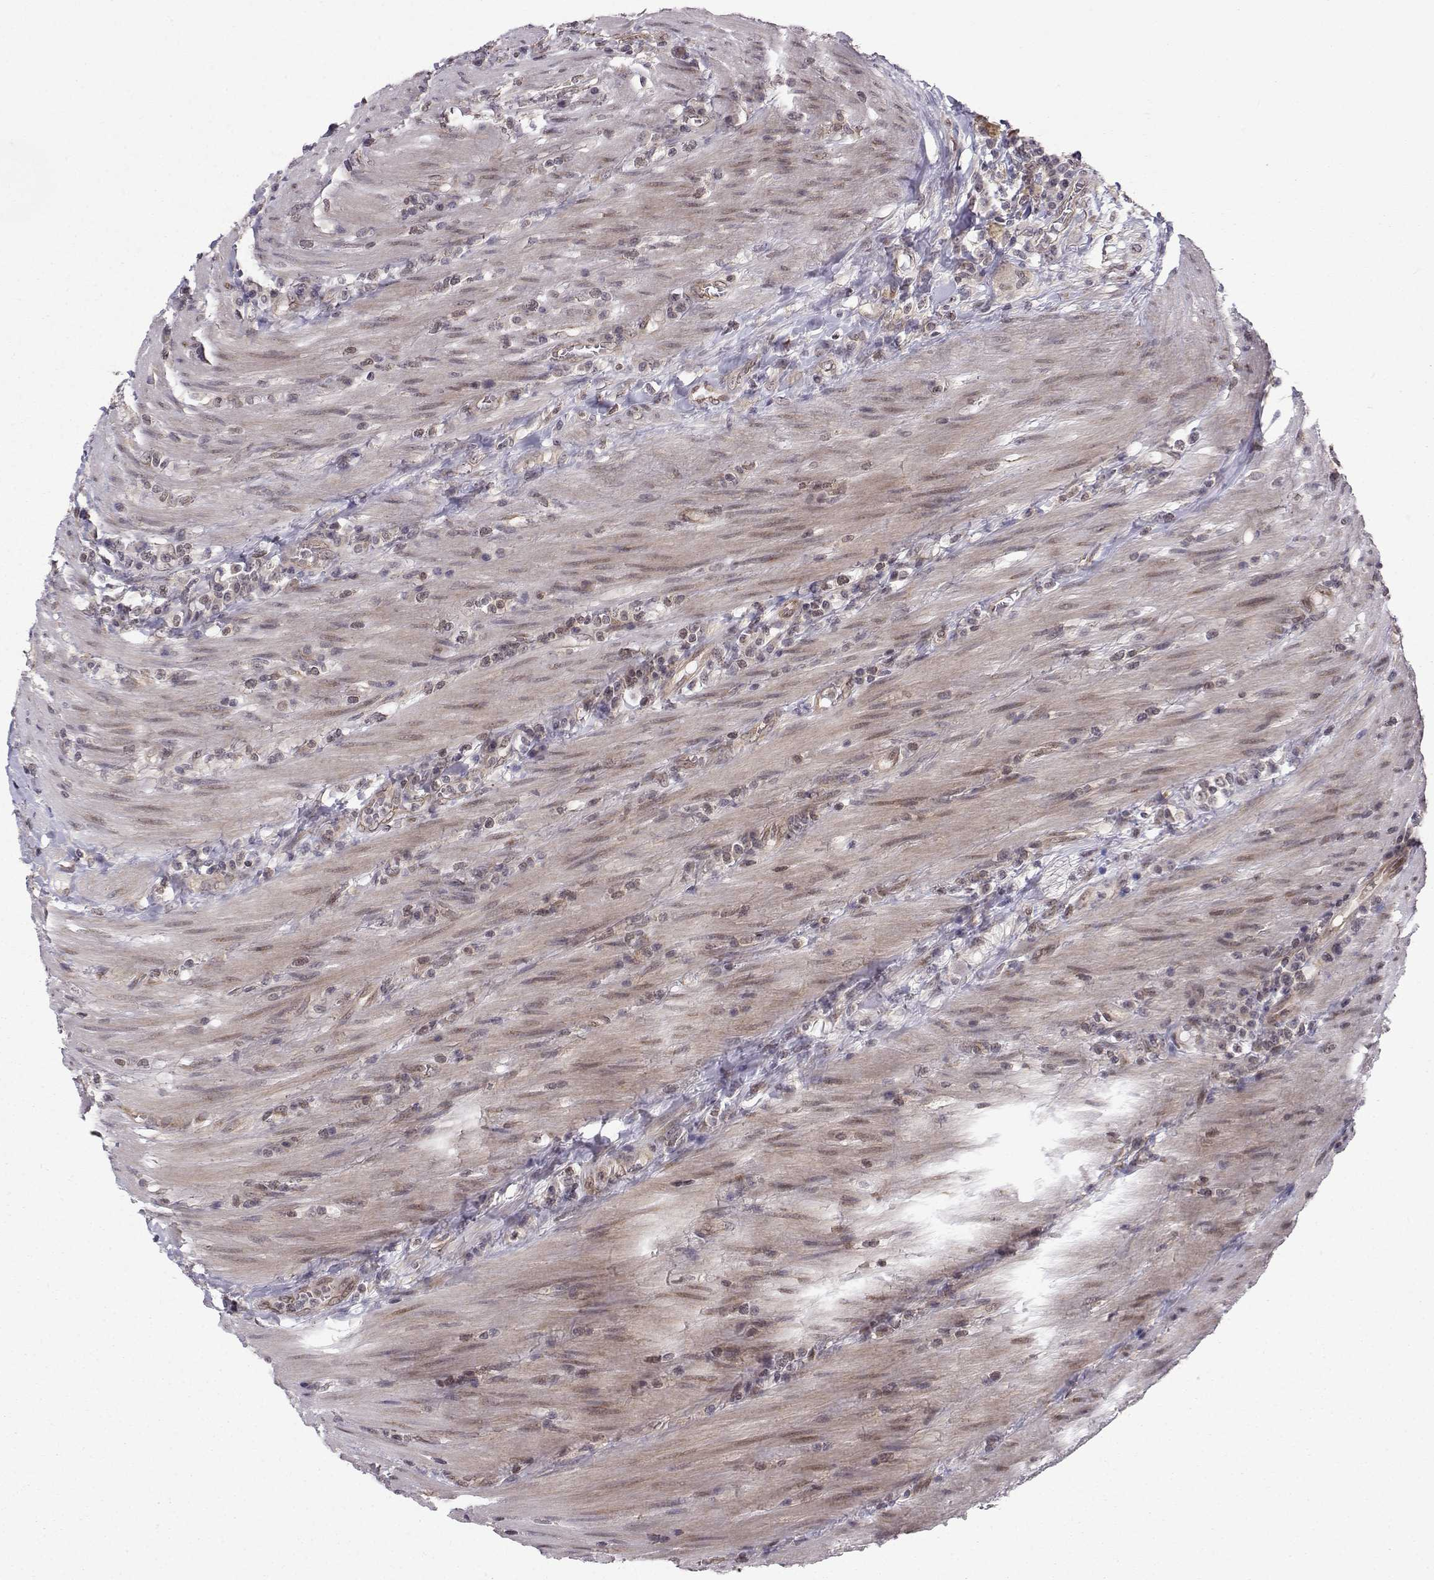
{"staining": {"intensity": "moderate", "quantity": "<25%", "location": "nuclear"}, "tissue": "colorectal cancer", "cell_type": "Tumor cells", "image_type": "cancer", "snomed": [{"axis": "morphology", "description": "Adenocarcinoma, NOS"}, {"axis": "topography", "description": "Colon"}], "caption": "The photomicrograph reveals a brown stain indicating the presence of a protein in the nuclear of tumor cells in colorectal cancer (adenocarcinoma).", "gene": "PKN2", "patient": {"sex": "female", "age": 67}}